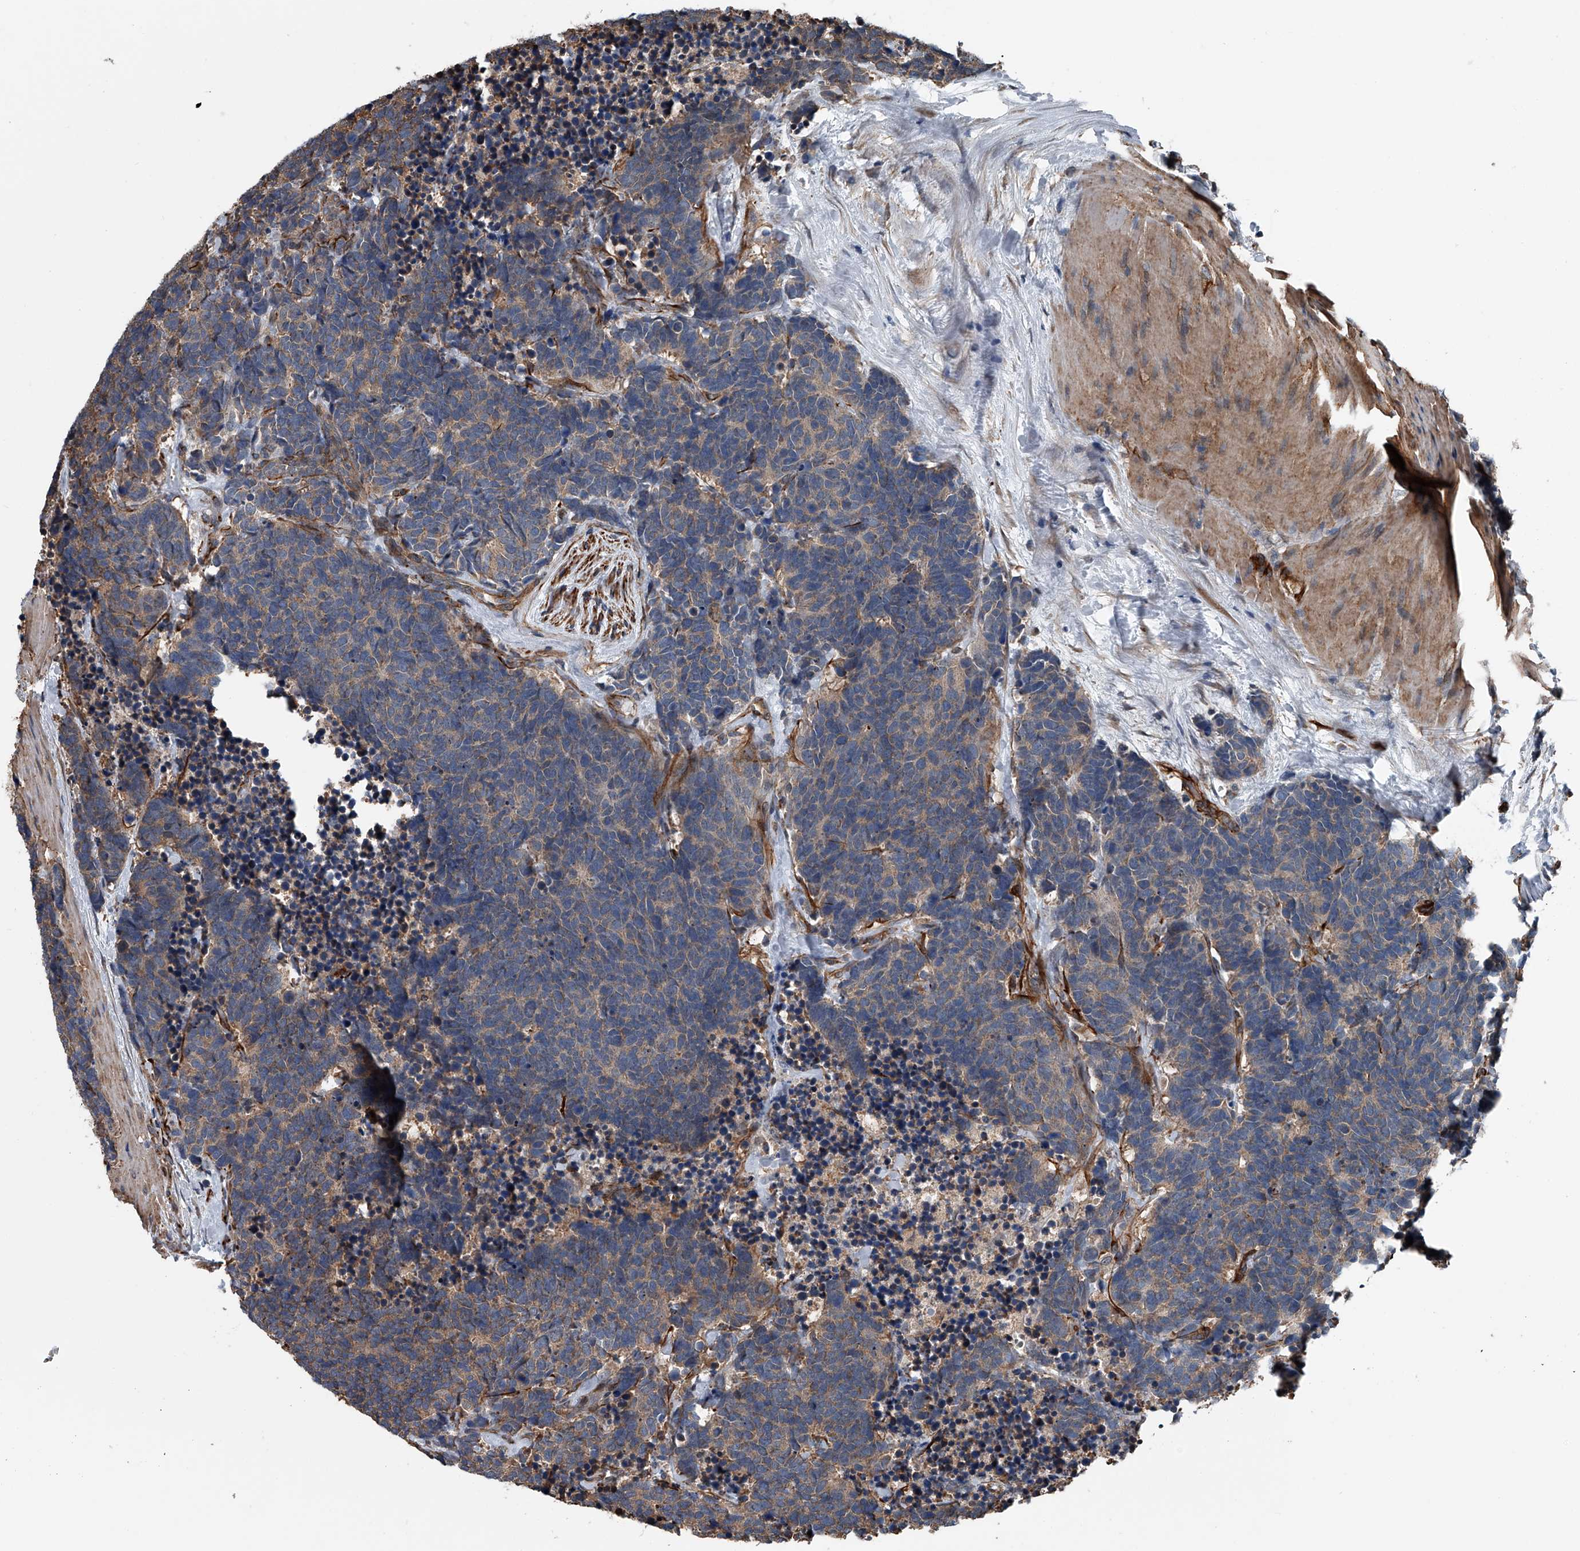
{"staining": {"intensity": "weak", "quantity": "25%-75%", "location": "cytoplasmic/membranous"}, "tissue": "carcinoid", "cell_type": "Tumor cells", "image_type": "cancer", "snomed": [{"axis": "morphology", "description": "Carcinoma, NOS"}, {"axis": "morphology", "description": "Carcinoid, malignant, NOS"}, {"axis": "topography", "description": "Urinary bladder"}], "caption": "Human carcinoid stained with a brown dye exhibits weak cytoplasmic/membranous positive positivity in approximately 25%-75% of tumor cells.", "gene": "LDLRAD2", "patient": {"sex": "male", "age": 57}}